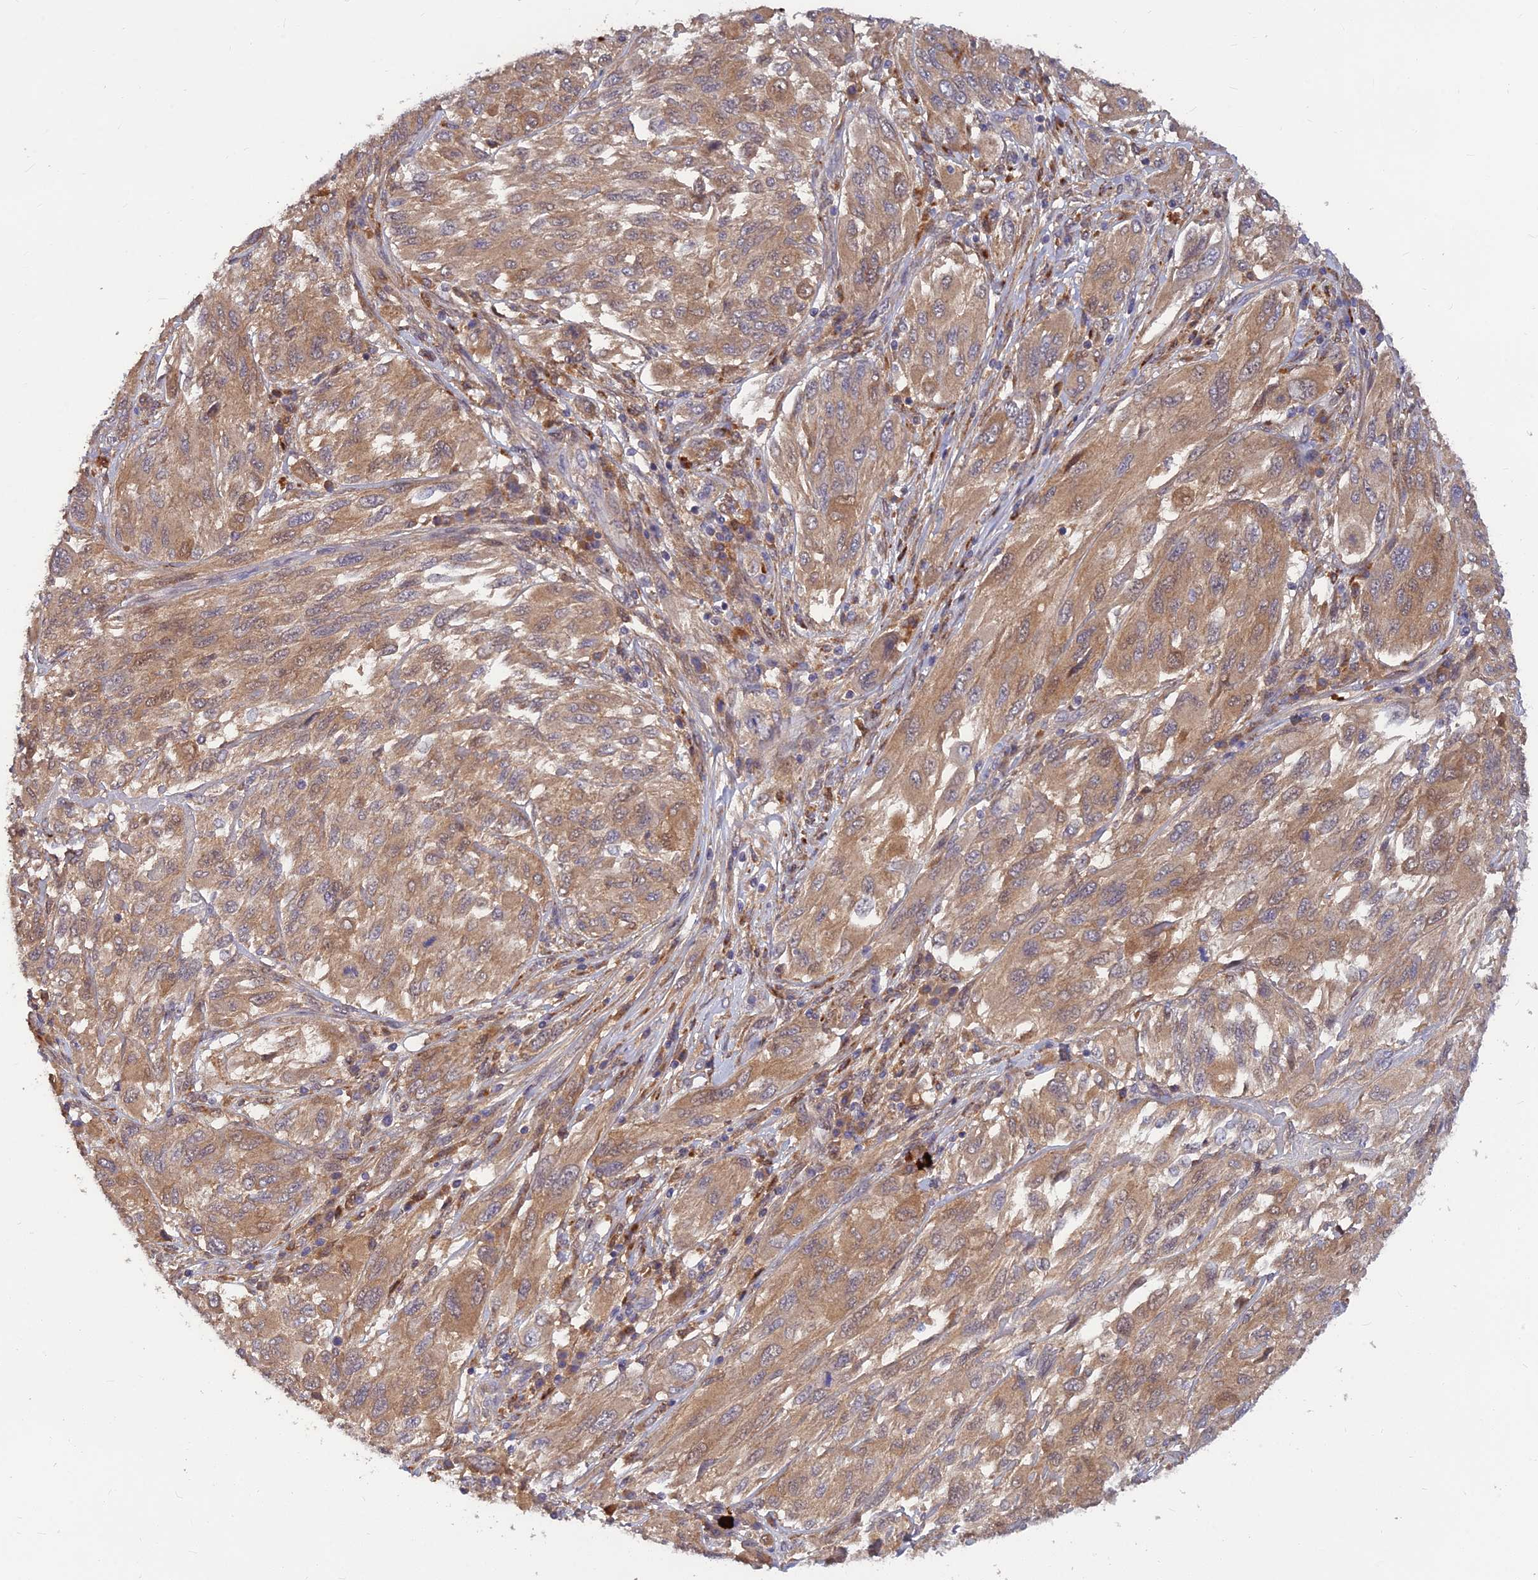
{"staining": {"intensity": "weak", "quantity": ">75%", "location": "cytoplasmic/membranous"}, "tissue": "melanoma", "cell_type": "Tumor cells", "image_type": "cancer", "snomed": [{"axis": "morphology", "description": "Malignant melanoma, NOS"}, {"axis": "topography", "description": "Skin"}], "caption": "Melanoma stained for a protein shows weak cytoplasmic/membranous positivity in tumor cells. Nuclei are stained in blue.", "gene": "FAM151B", "patient": {"sex": "female", "age": 91}}